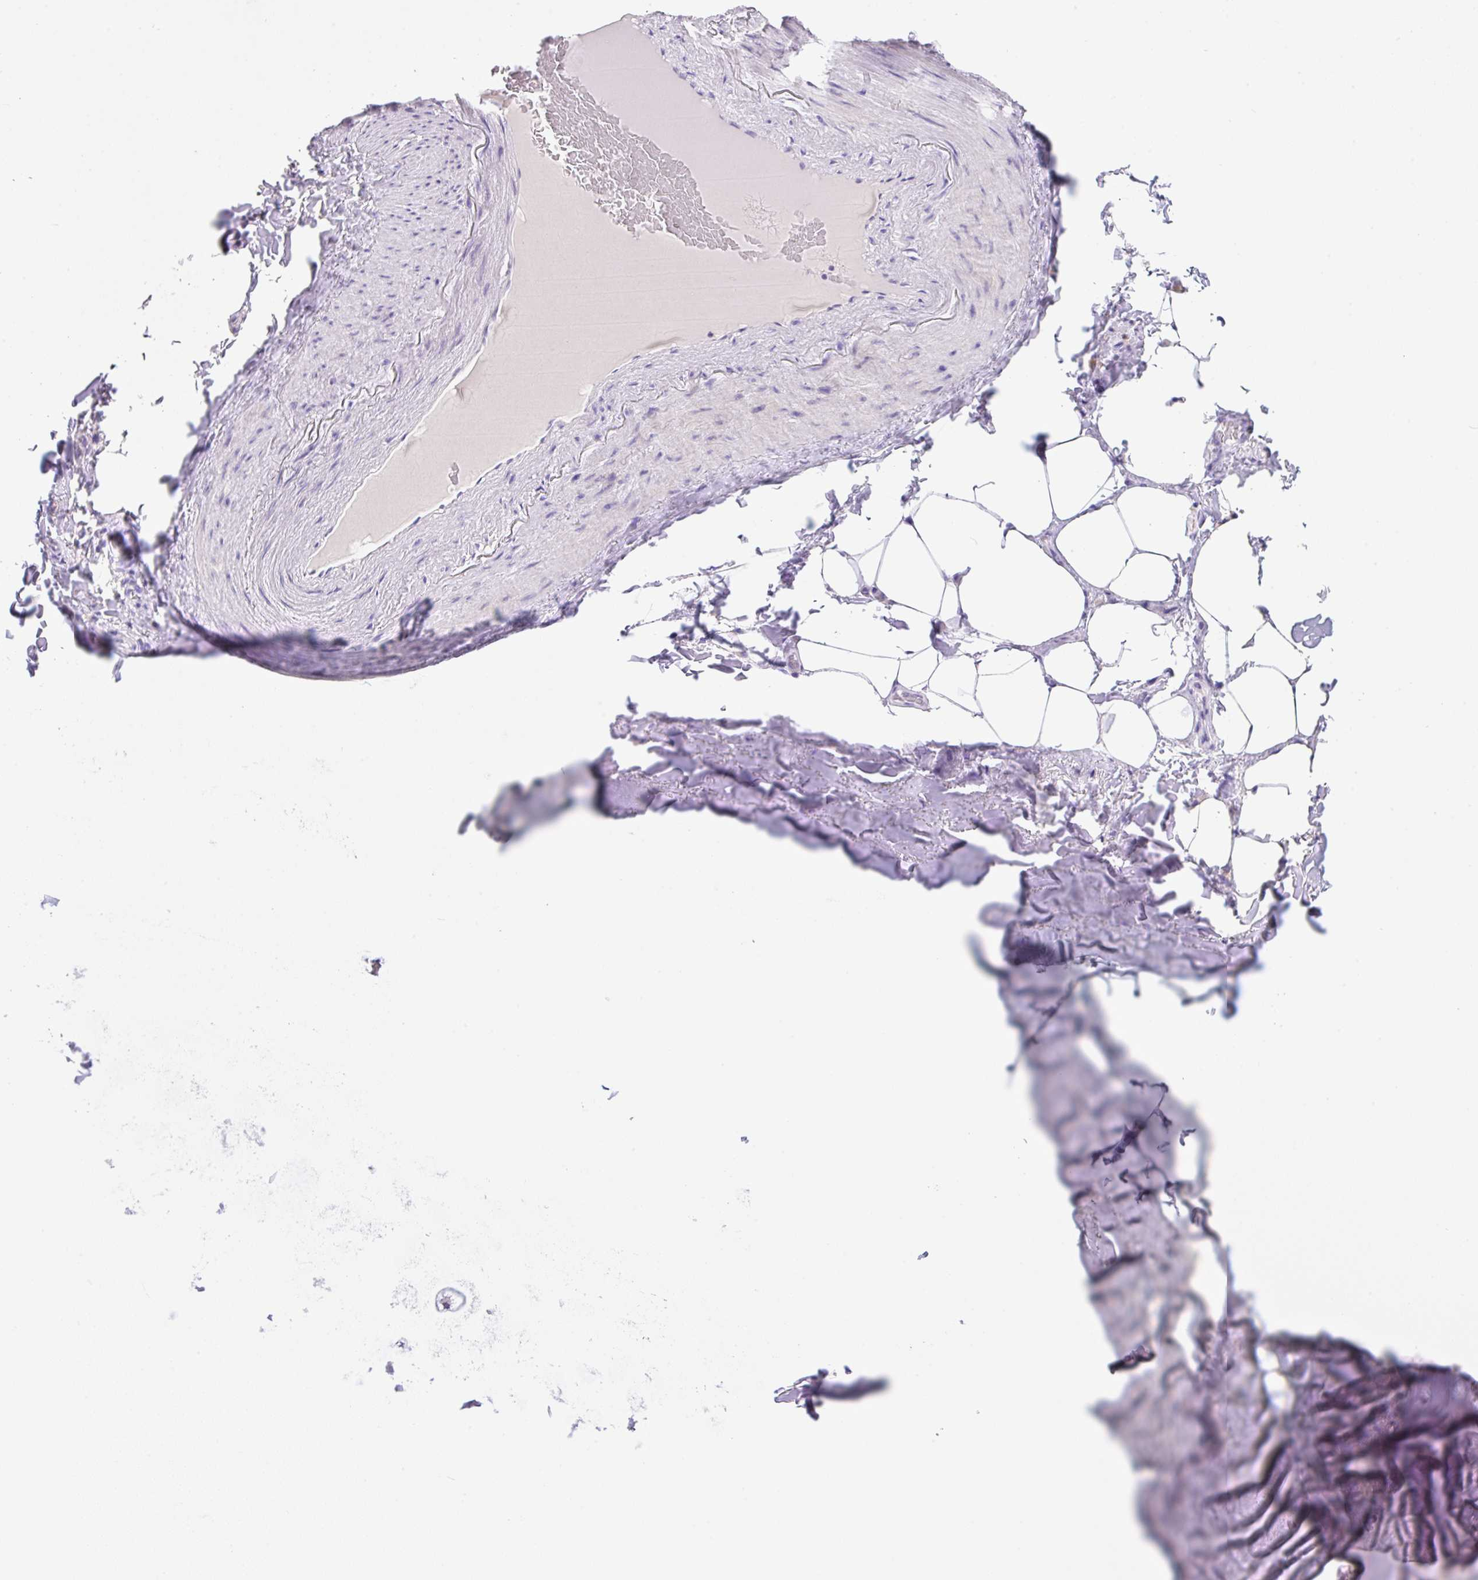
{"staining": {"intensity": "negative", "quantity": "none", "location": "none"}, "tissue": "adipose tissue", "cell_type": "Adipocytes", "image_type": "normal", "snomed": [{"axis": "morphology", "description": "Normal tissue, NOS"}, {"axis": "topography", "description": "Bronchus"}], "caption": "A high-resolution histopathology image shows immunohistochemistry staining of unremarkable adipose tissue, which displays no significant expression in adipocytes. (Brightfield microscopy of DAB immunohistochemistry at high magnification).", "gene": "NDST3", "patient": {"sex": "male", "age": 66}}